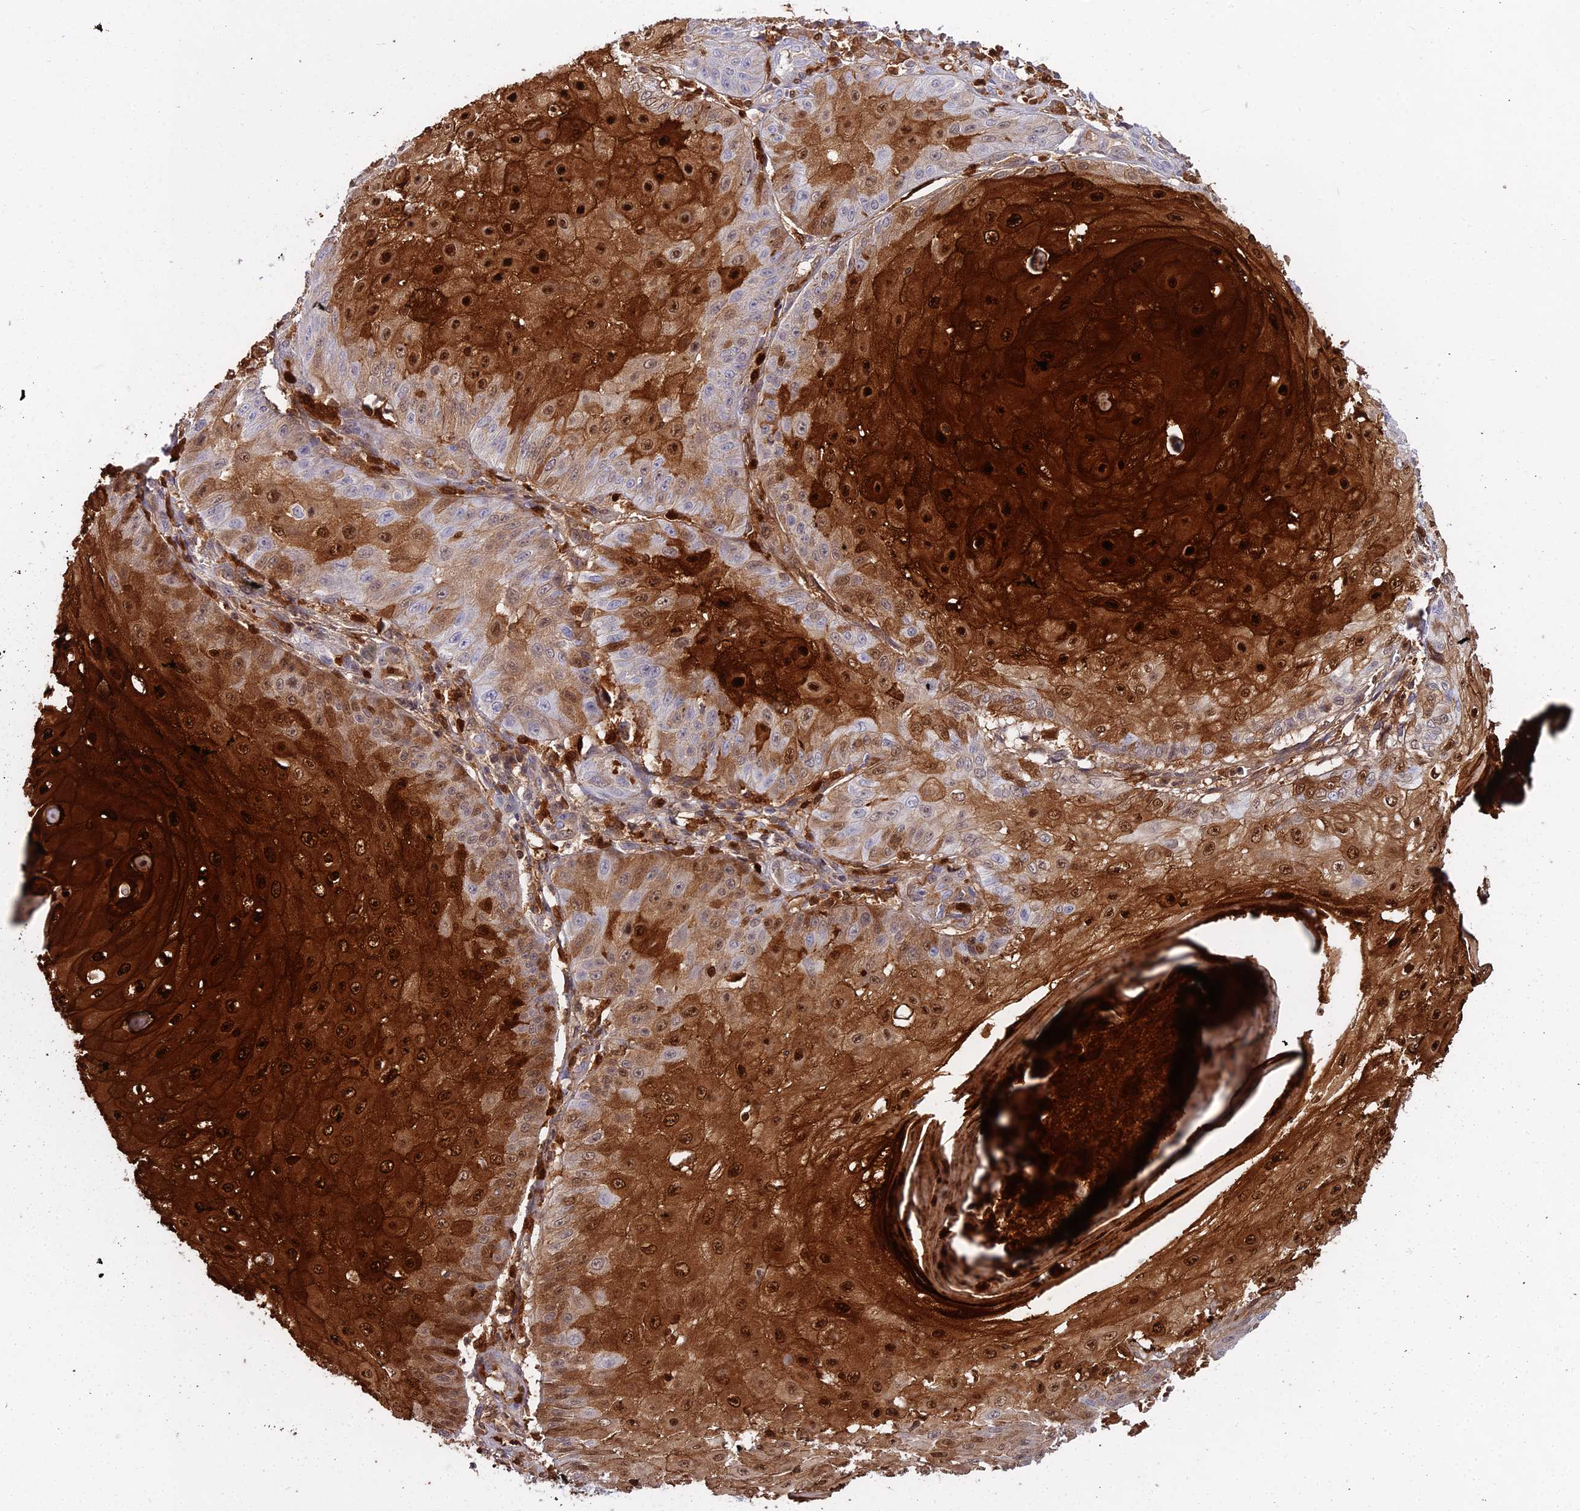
{"staining": {"intensity": "strong", "quantity": "25%-75%", "location": "cytoplasmic/membranous,nuclear"}, "tissue": "skin cancer", "cell_type": "Tumor cells", "image_type": "cancer", "snomed": [{"axis": "morphology", "description": "Squamous cell carcinoma, NOS"}, {"axis": "topography", "description": "Skin"}], "caption": "About 25%-75% of tumor cells in human skin cancer (squamous cell carcinoma) show strong cytoplasmic/membranous and nuclear protein positivity as visualized by brown immunohistochemical staining.", "gene": "S100A7", "patient": {"sex": "male", "age": 70}}